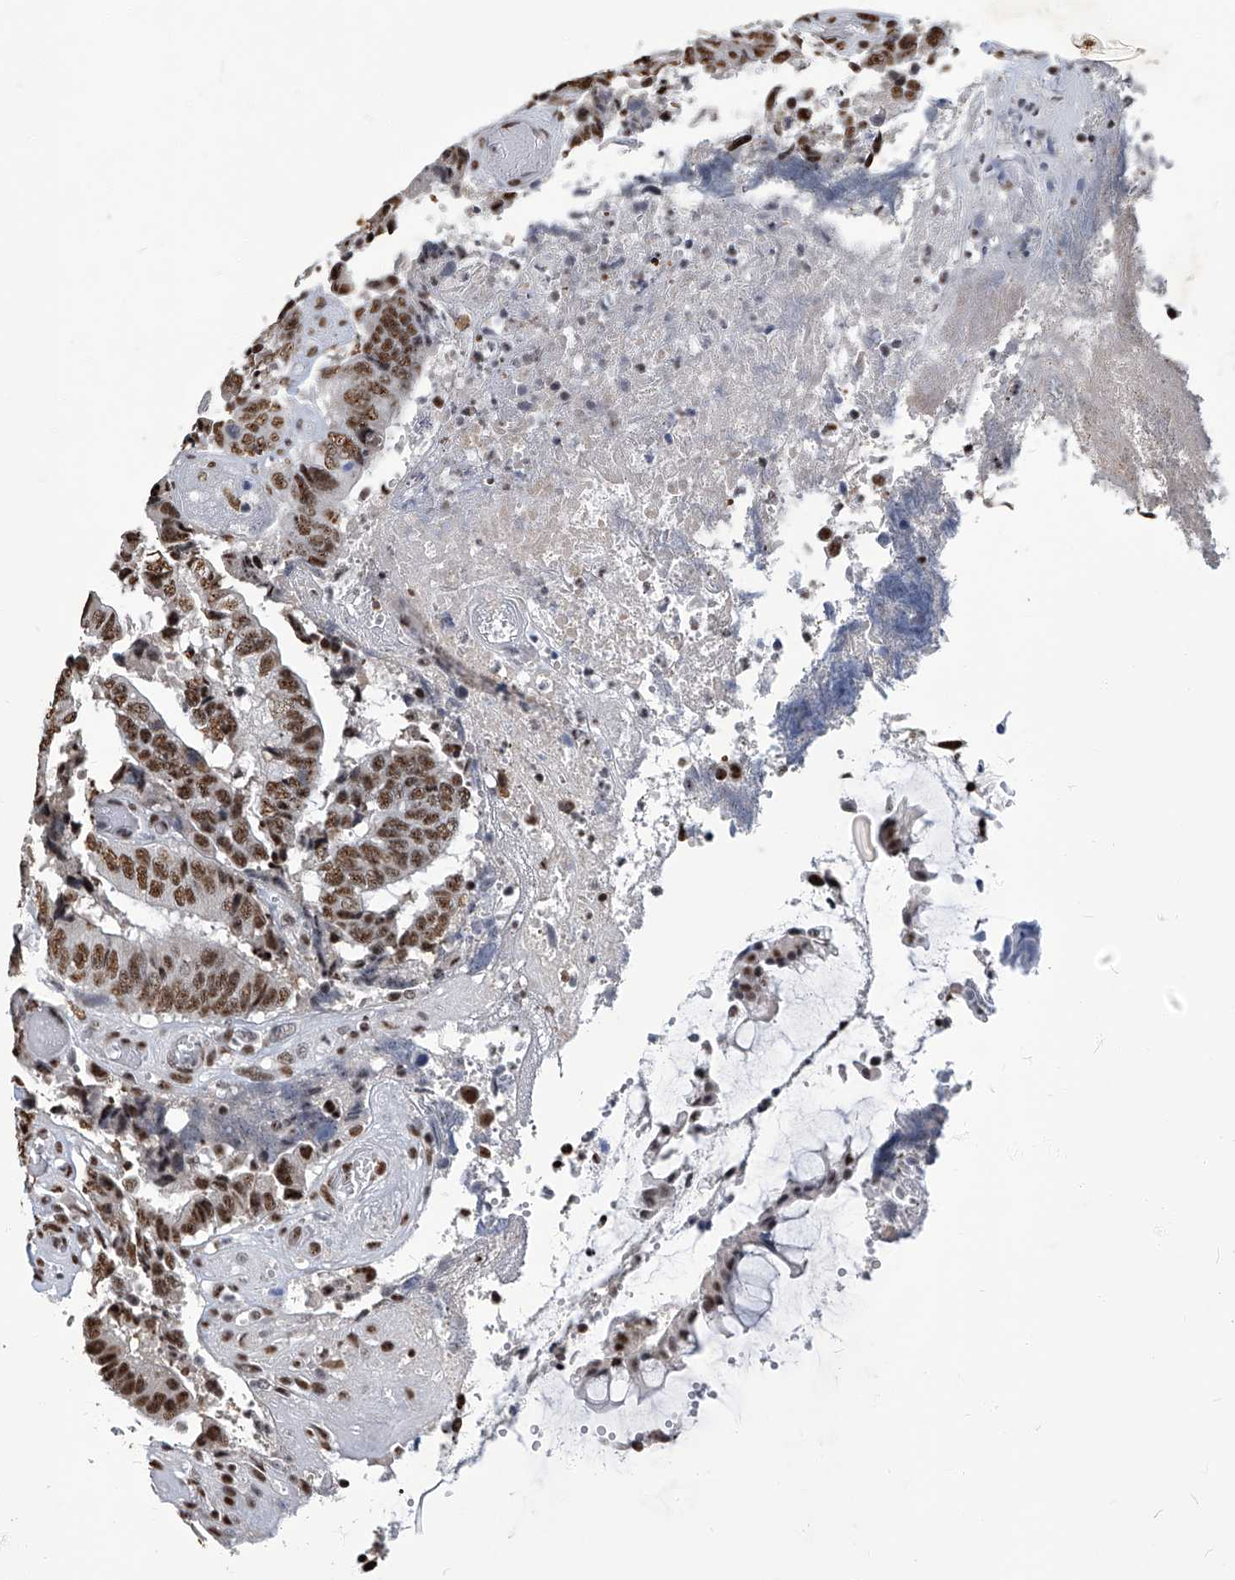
{"staining": {"intensity": "moderate", "quantity": ">75%", "location": "nuclear"}, "tissue": "colorectal cancer", "cell_type": "Tumor cells", "image_type": "cancer", "snomed": [{"axis": "morphology", "description": "Adenocarcinoma, NOS"}, {"axis": "topography", "description": "Rectum"}], "caption": "Tumor cells demonstrate medium levels of moderate nuclear expression in about >75% of cells in adenocarcinoma (colorectal).", "gene": "HBP1", "patient": {"sex": "male", "age": 72}}